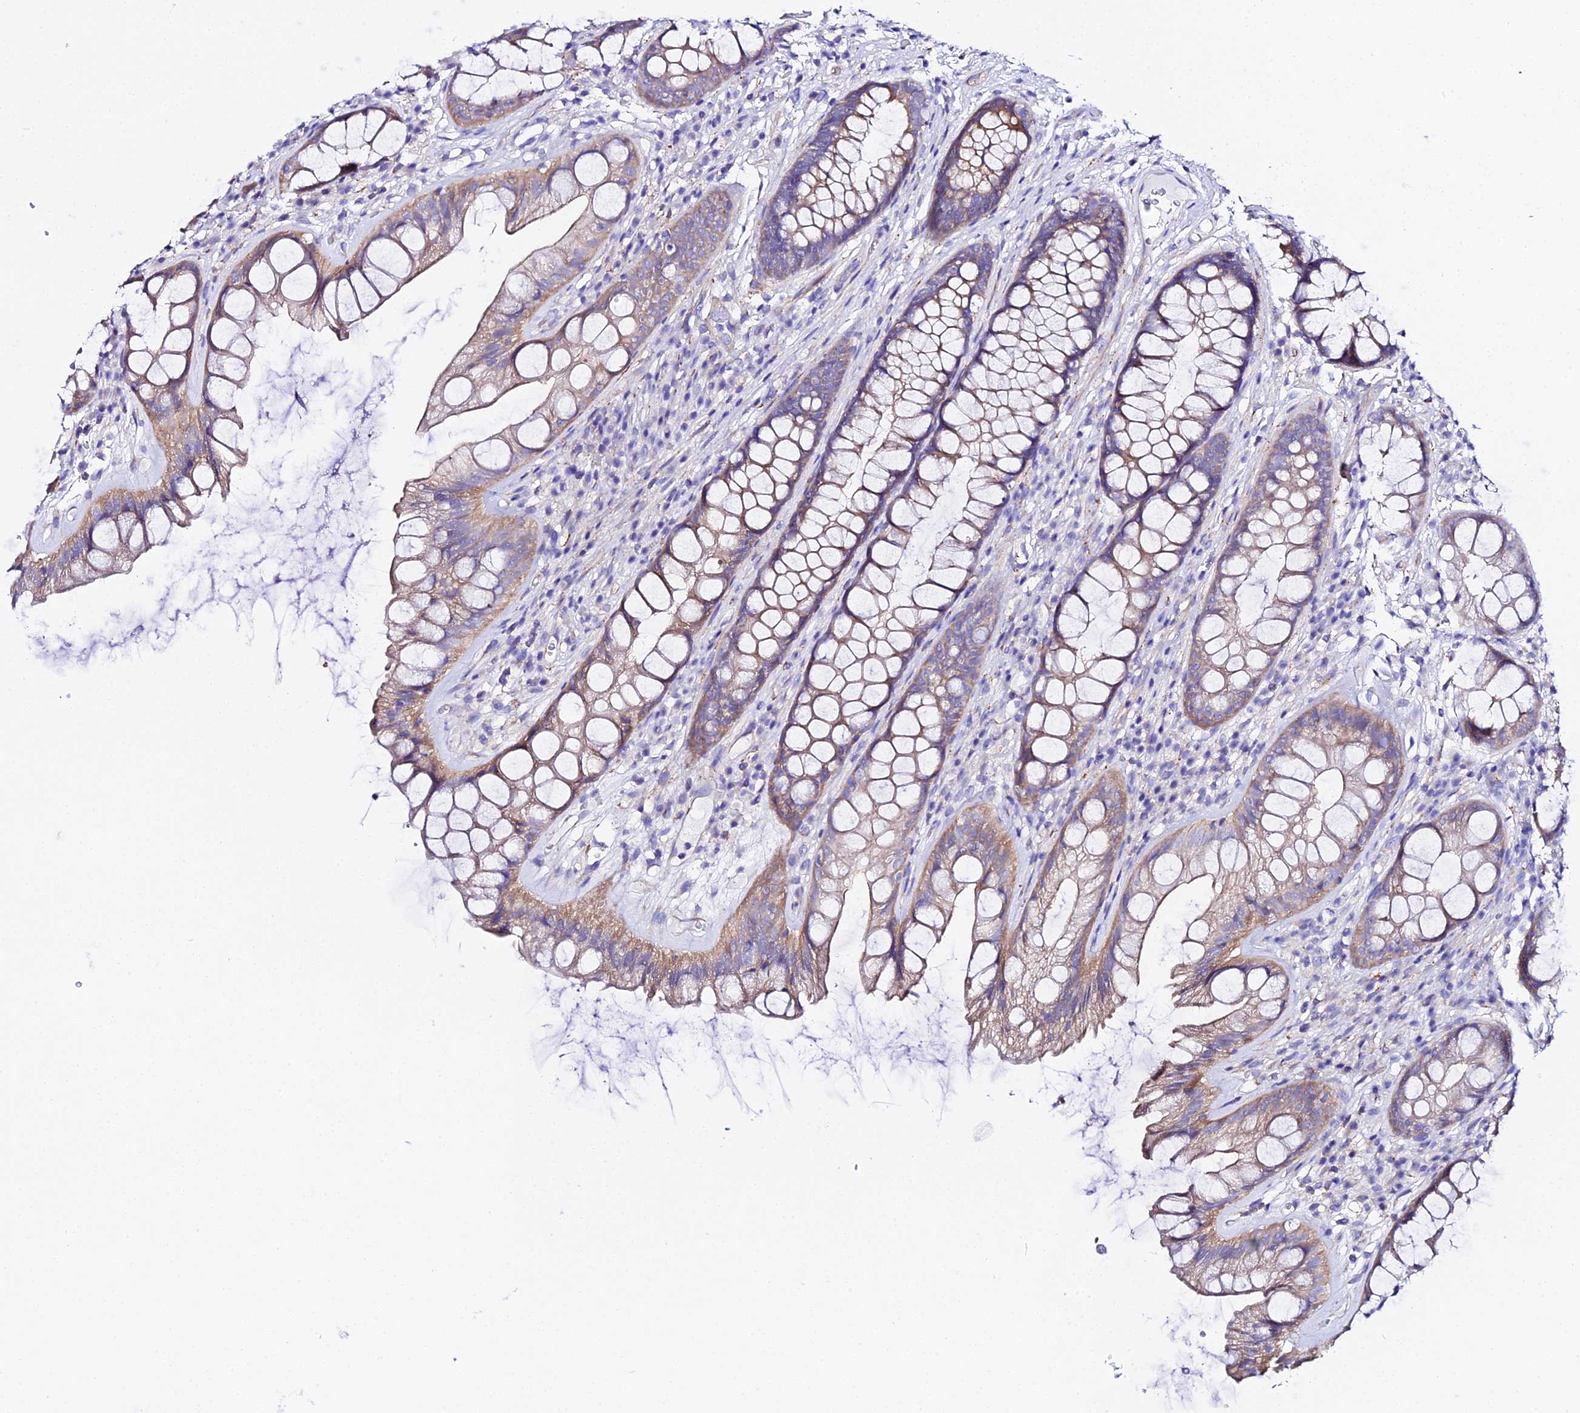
{"staining": {"intensity": "moderate", "quantity": ">75%", "location": "cytoplasmic/membranous"}, "tissue": "rectum", "cell_type": "Glandular cells", "image_type": "normal", "snomed": [{"axis": "morphology", "description": "Normal tissue, NOS"}, {"axis": "topography", "description": "Rectum"}], "caption": "Immunohistochemistry (IHC) image of normal human rectum stained for a protein (brown), which shows medium levels of moderate cytoplasmic/membranous positivity in approximately >75% of glandular cells.", "gene": "CFAP45", "patient": {"sex": "male", "age": 74}}